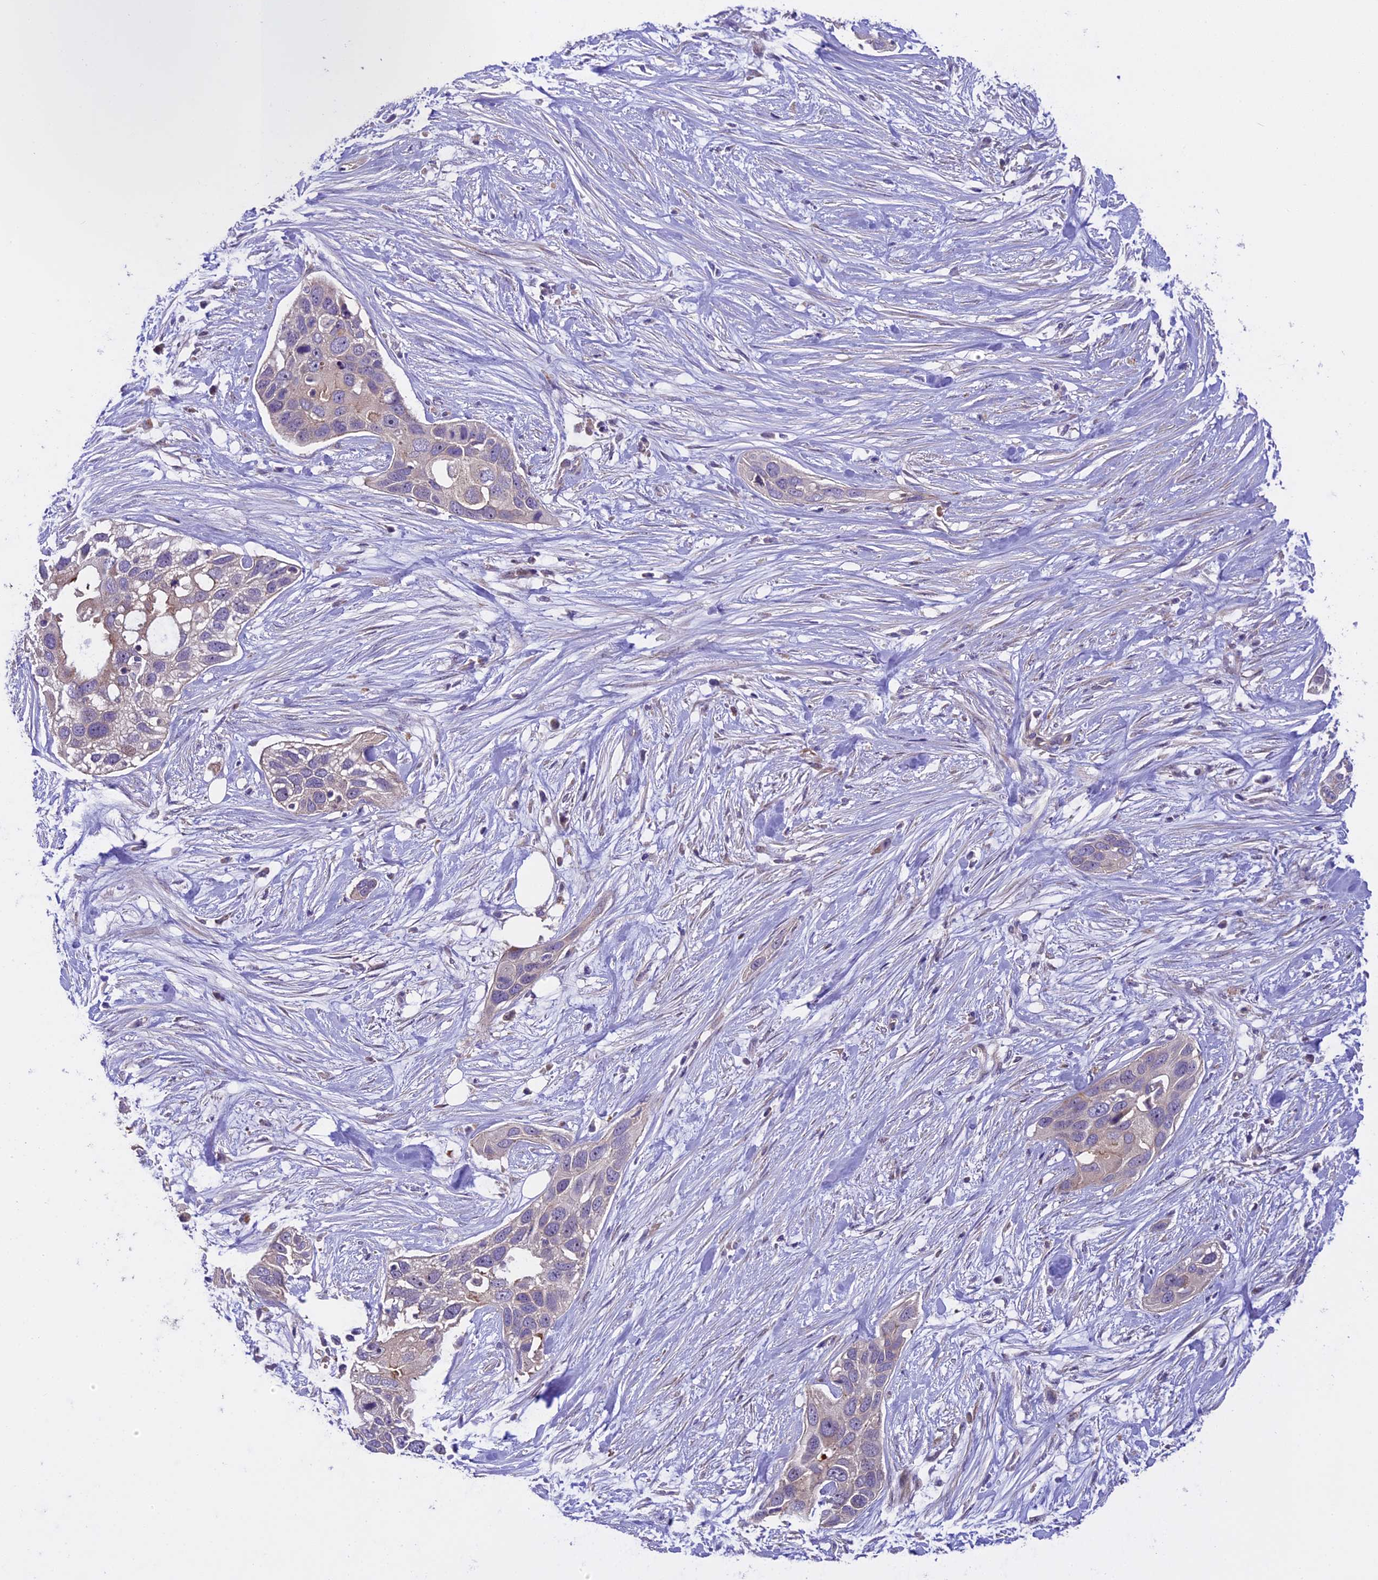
{"staining": {"intensity": "negative", "quantity": "none", "location": "none"}, "tissue": "pancreatic cancer", "cell_type": "Tumor cells", "image_type": "cancer", "snomed": [{"axis": "morphology", "description": "Adenocarcinoma, NOS"}, {"axis": "topography", "description": "Pancreas"}], "caption": "DAB (3,3'-diaminobenzidine) immunohistochemical staining of pancreatic cancer shows no significant positivity in tumor cells. (Immunohistochemistry (ihc), brightfield microscopy, high magnification).", "gene": "SPIRE1", "patient": {"sex": "female", "age": 60}}